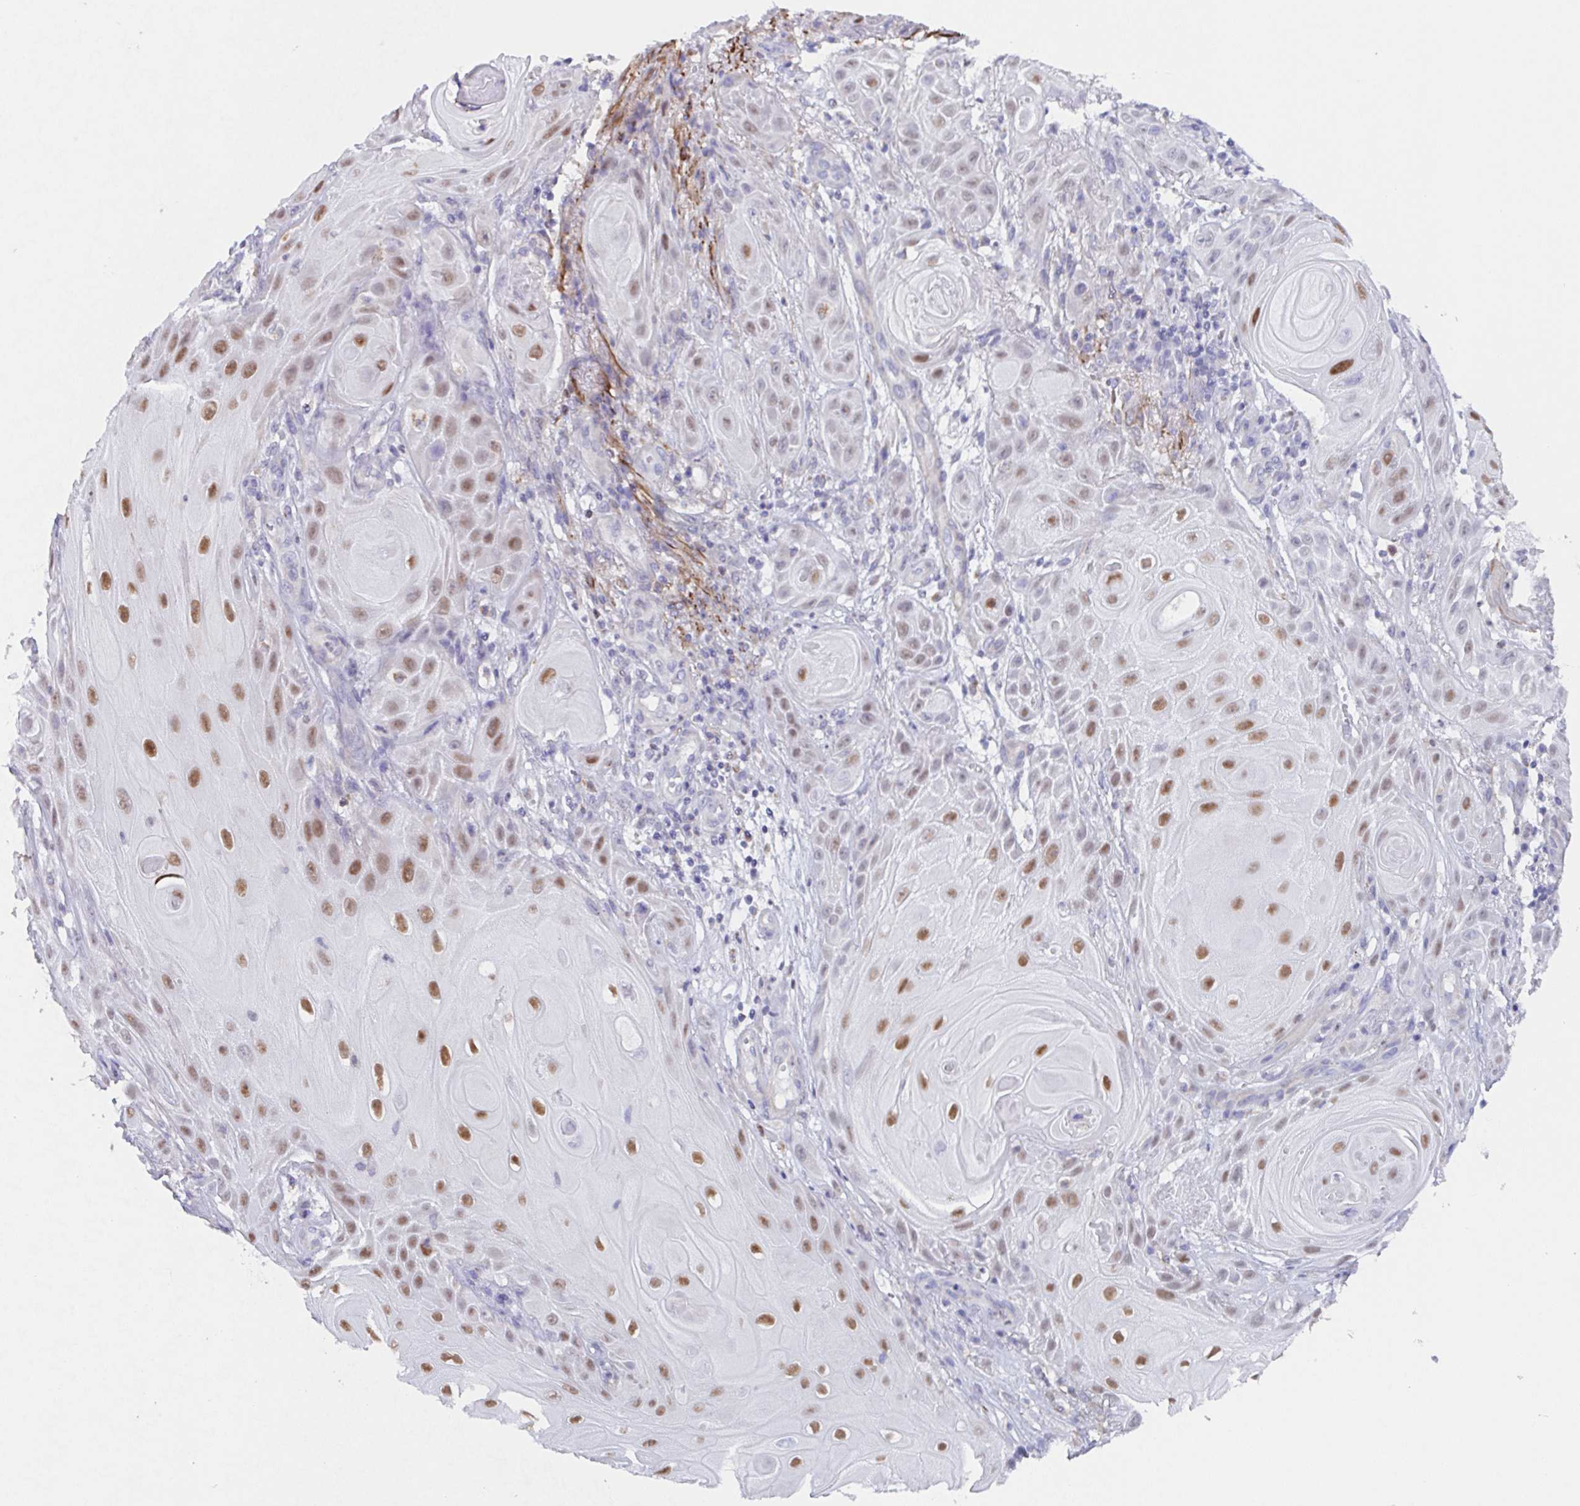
{"staining": {"intensity": "moderate", "quantity": "25%-75%", "location": "nuclear"}, "tissue": "skin cancer", "cell_type": "Tumor cells", "image_type": "cancer", "snomed": [{"axis": "morphology", "description": "Squamous cell carcinoma, NOS"}, {"axis": "topography", "description": "Skin"}], "caption": "Tumor cells show medium levels of moderate nuclear staining in approximately 25%-75% of cells in skin cancer (squamous cell carcinoma).", "gene": "PBOV1", "patient": {"sex": "male", "age": 62}}